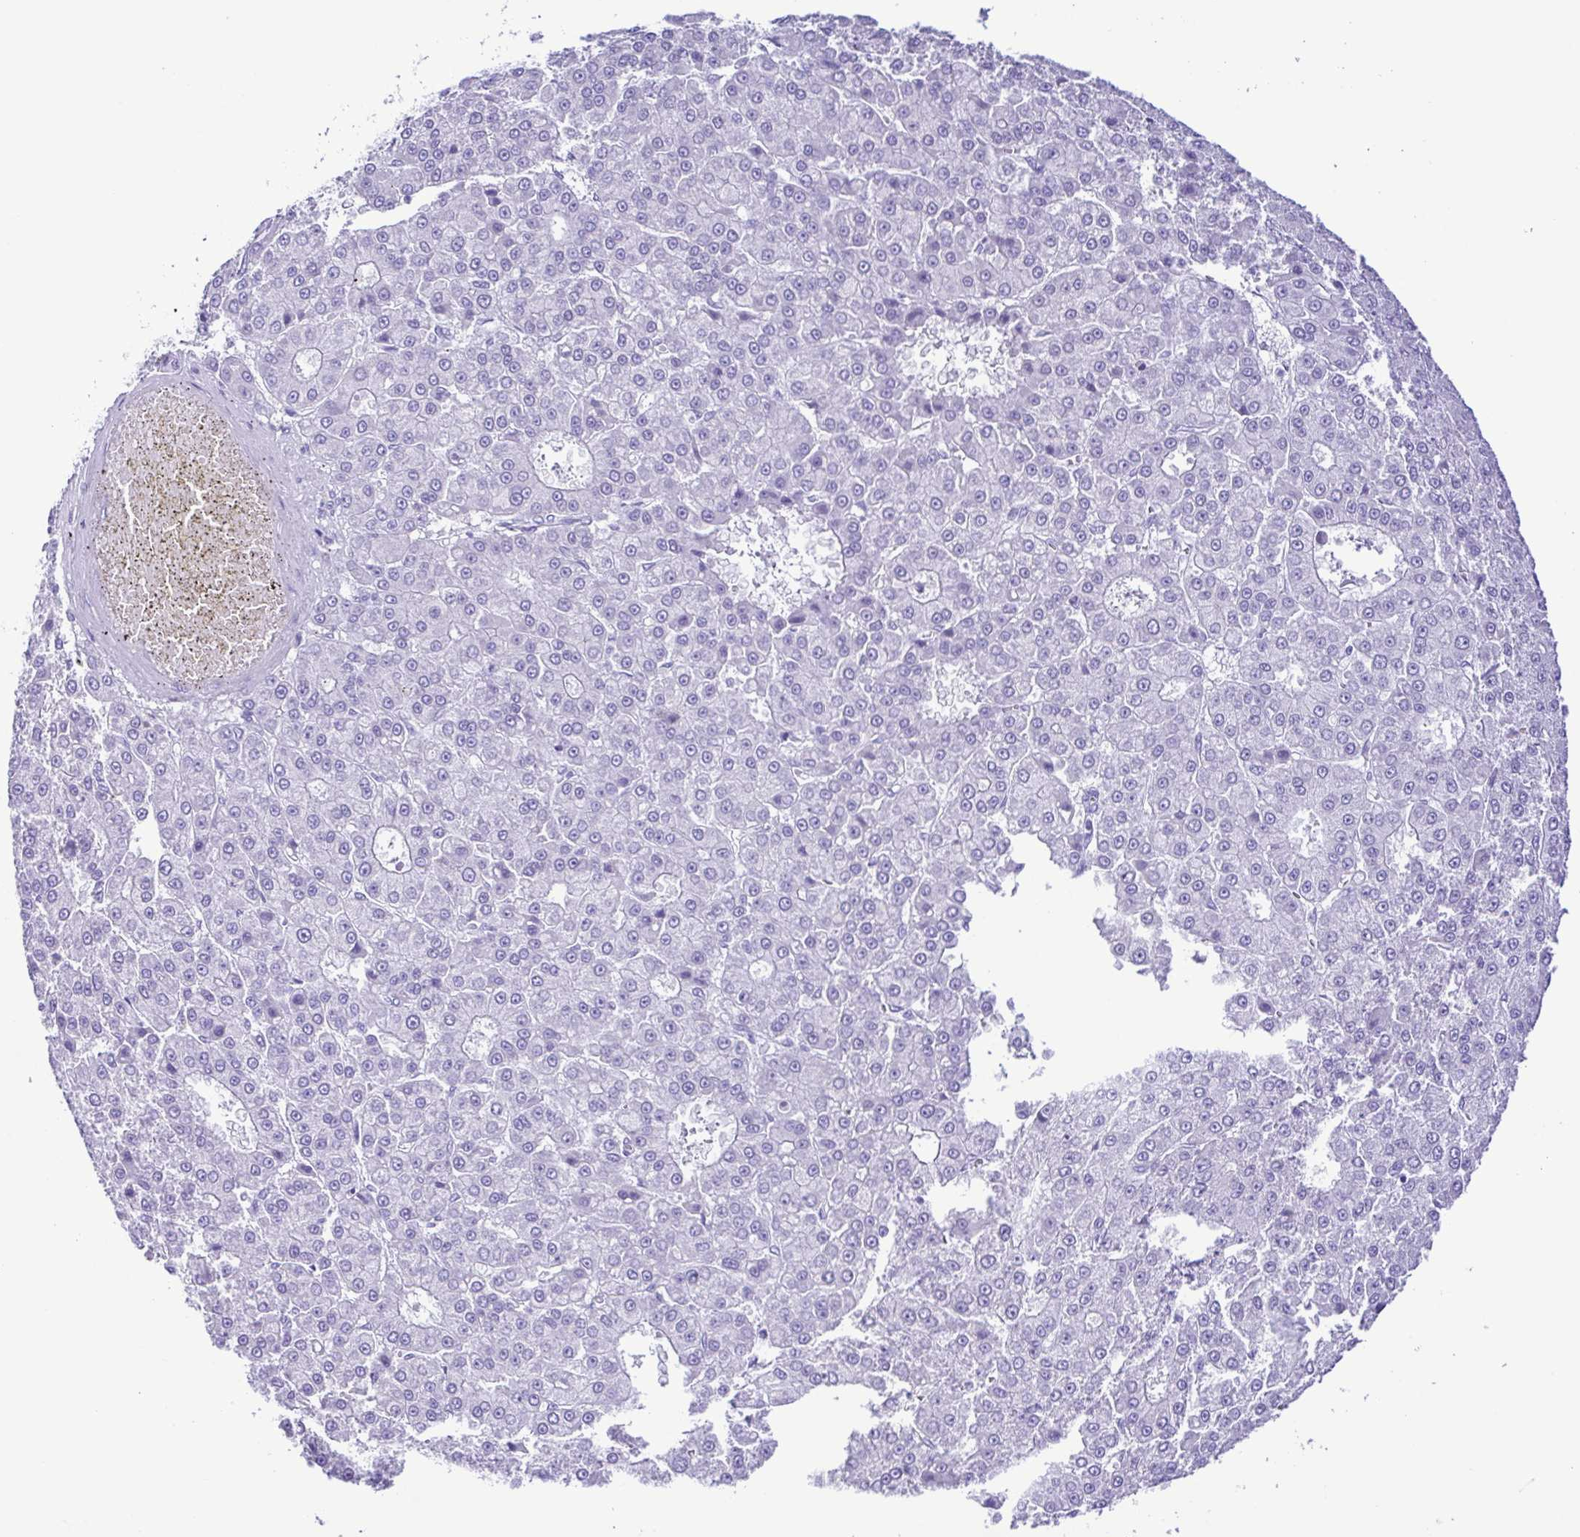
{"staining": {"intensity": "negative", "quantity": "none", "location": "none"}, "tissue": "liver cancer", "cell_type": "Tumor cells", "image_type": "cancer", "snomed": [{"axis": "morphology", "description": "Carcinoma, Hepatocellular, NOS"}, {"axis": "topography", "description": "Liver"}], "caption": "Protein analysis of liver cancer (hepatocellular carcinoma) exhibits no significant positivity in tumor cells.", "gene": "CASP14", "patient": {"sex": "male", "age": 70}}